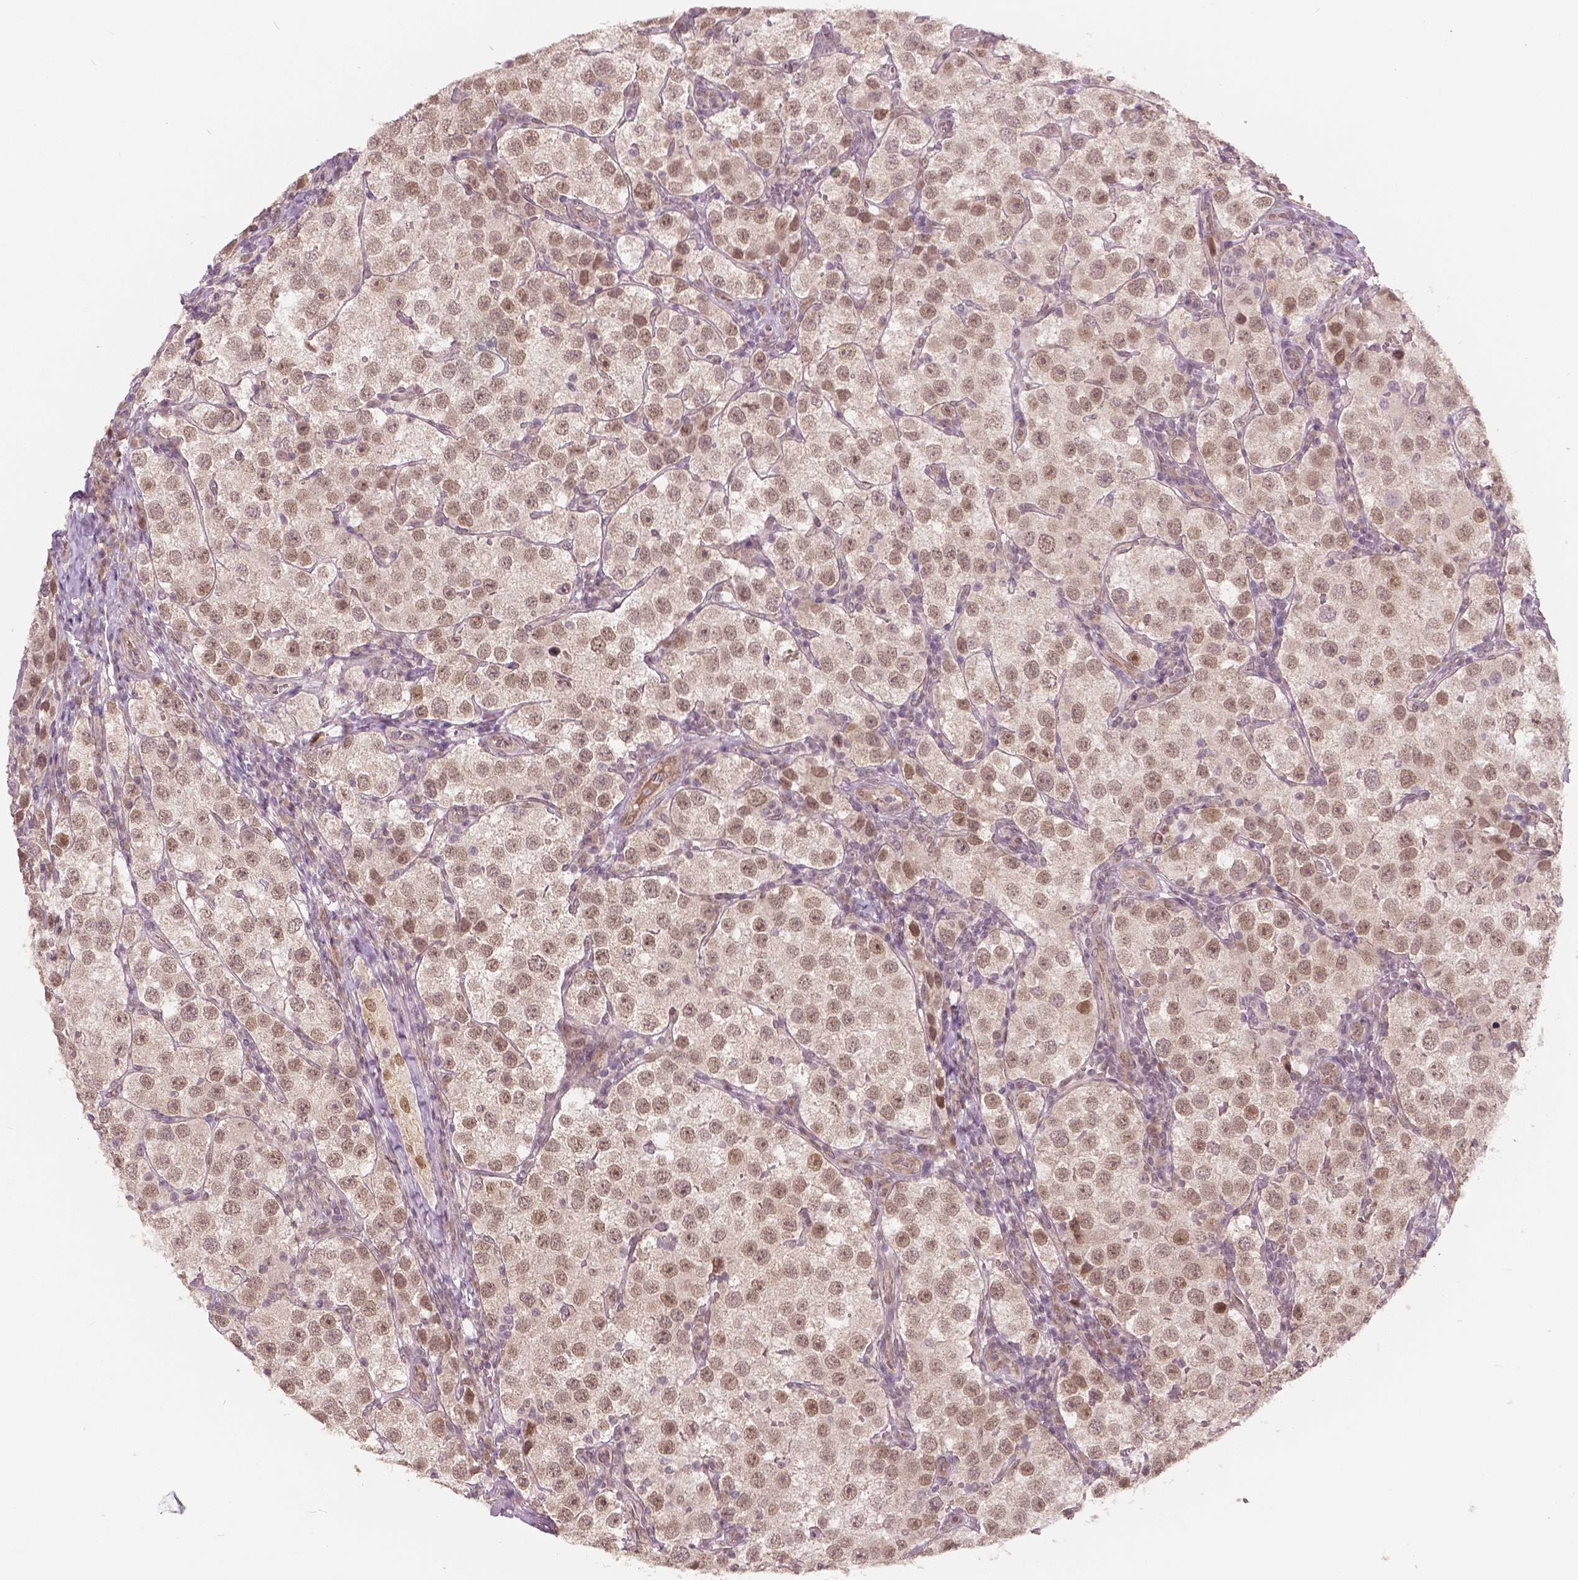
{"staining": {"intensity": "weak", "quantity": ">75%", "location": "nuclear"}, "tissue": "testis cancer", "cell_type": "Tumor cells", "image_type": "cancer", "snomed": [{"axis": "morphology", "description": "Seminoma, NOS"}, {"axis": "topography", "description": "Testis"}], "caption": "This is a photomicrograph of immunohistochemistry staining of testis cancer (seminoma), which shows weak positivity in the nuclear of tumor cells.", "gene": "HMBOX1", "patient": {"sex": "male", "age": 37}}